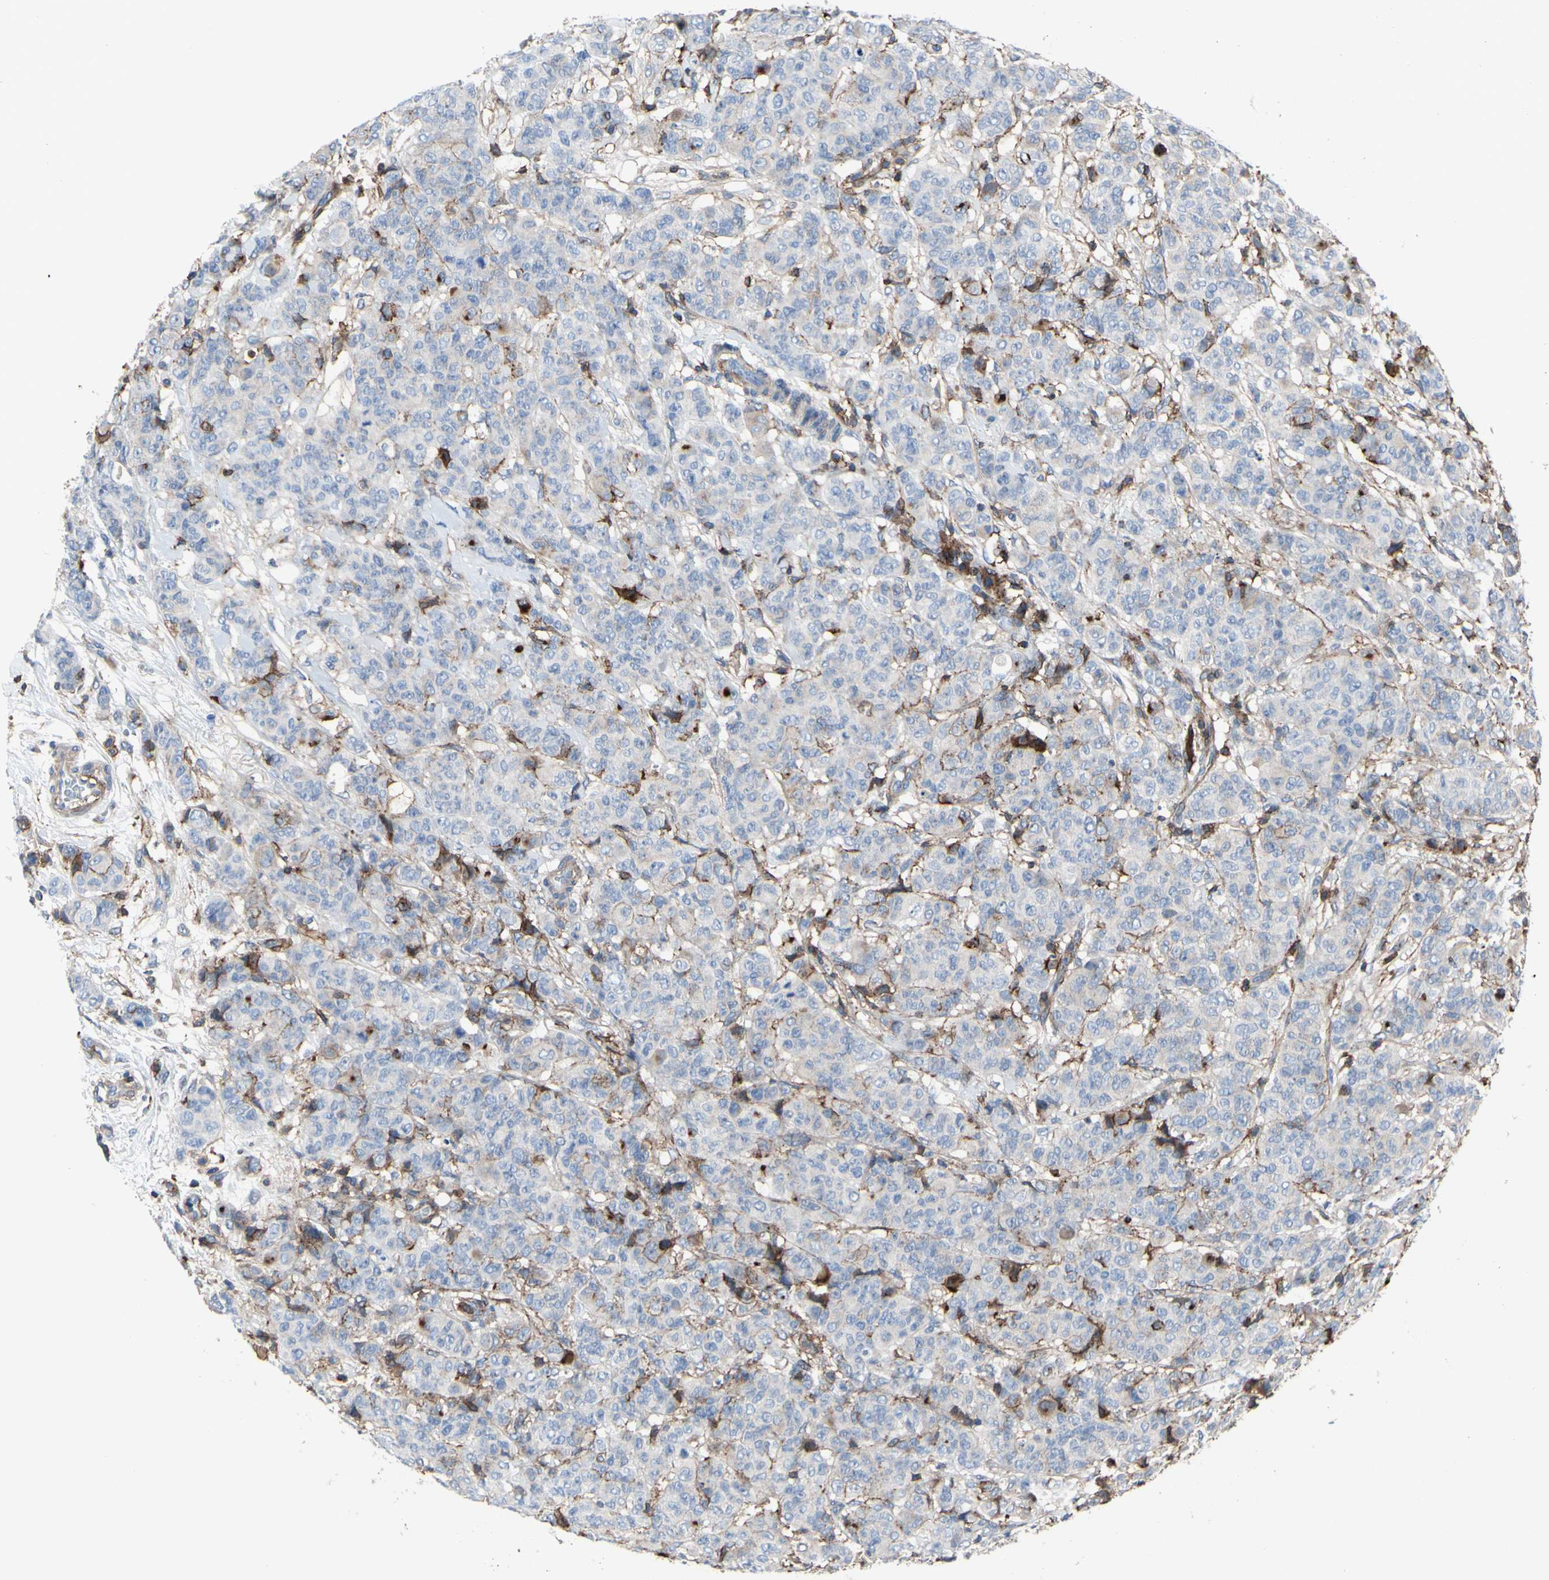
{"staining": {"intensity": "weak", "quantity": "<25%", "location": "cytoplasmic/membranous"}, "tissue": "breast cancer", "cell_type": "Tumor cells", "image_type": "cancer", "snomed": [{"axis": "morphology", "description": "Duct carcinoma"}, {"axis": "topography", "description": "Breast"}], "caption": "This is an immunohistochemistry photomicrograph of human infiltrating ductal carcinoma (breast). There is no positivity in tumor cells.", "gene": "ANXA6", "patient": {"sex": "female", "age": 40}}